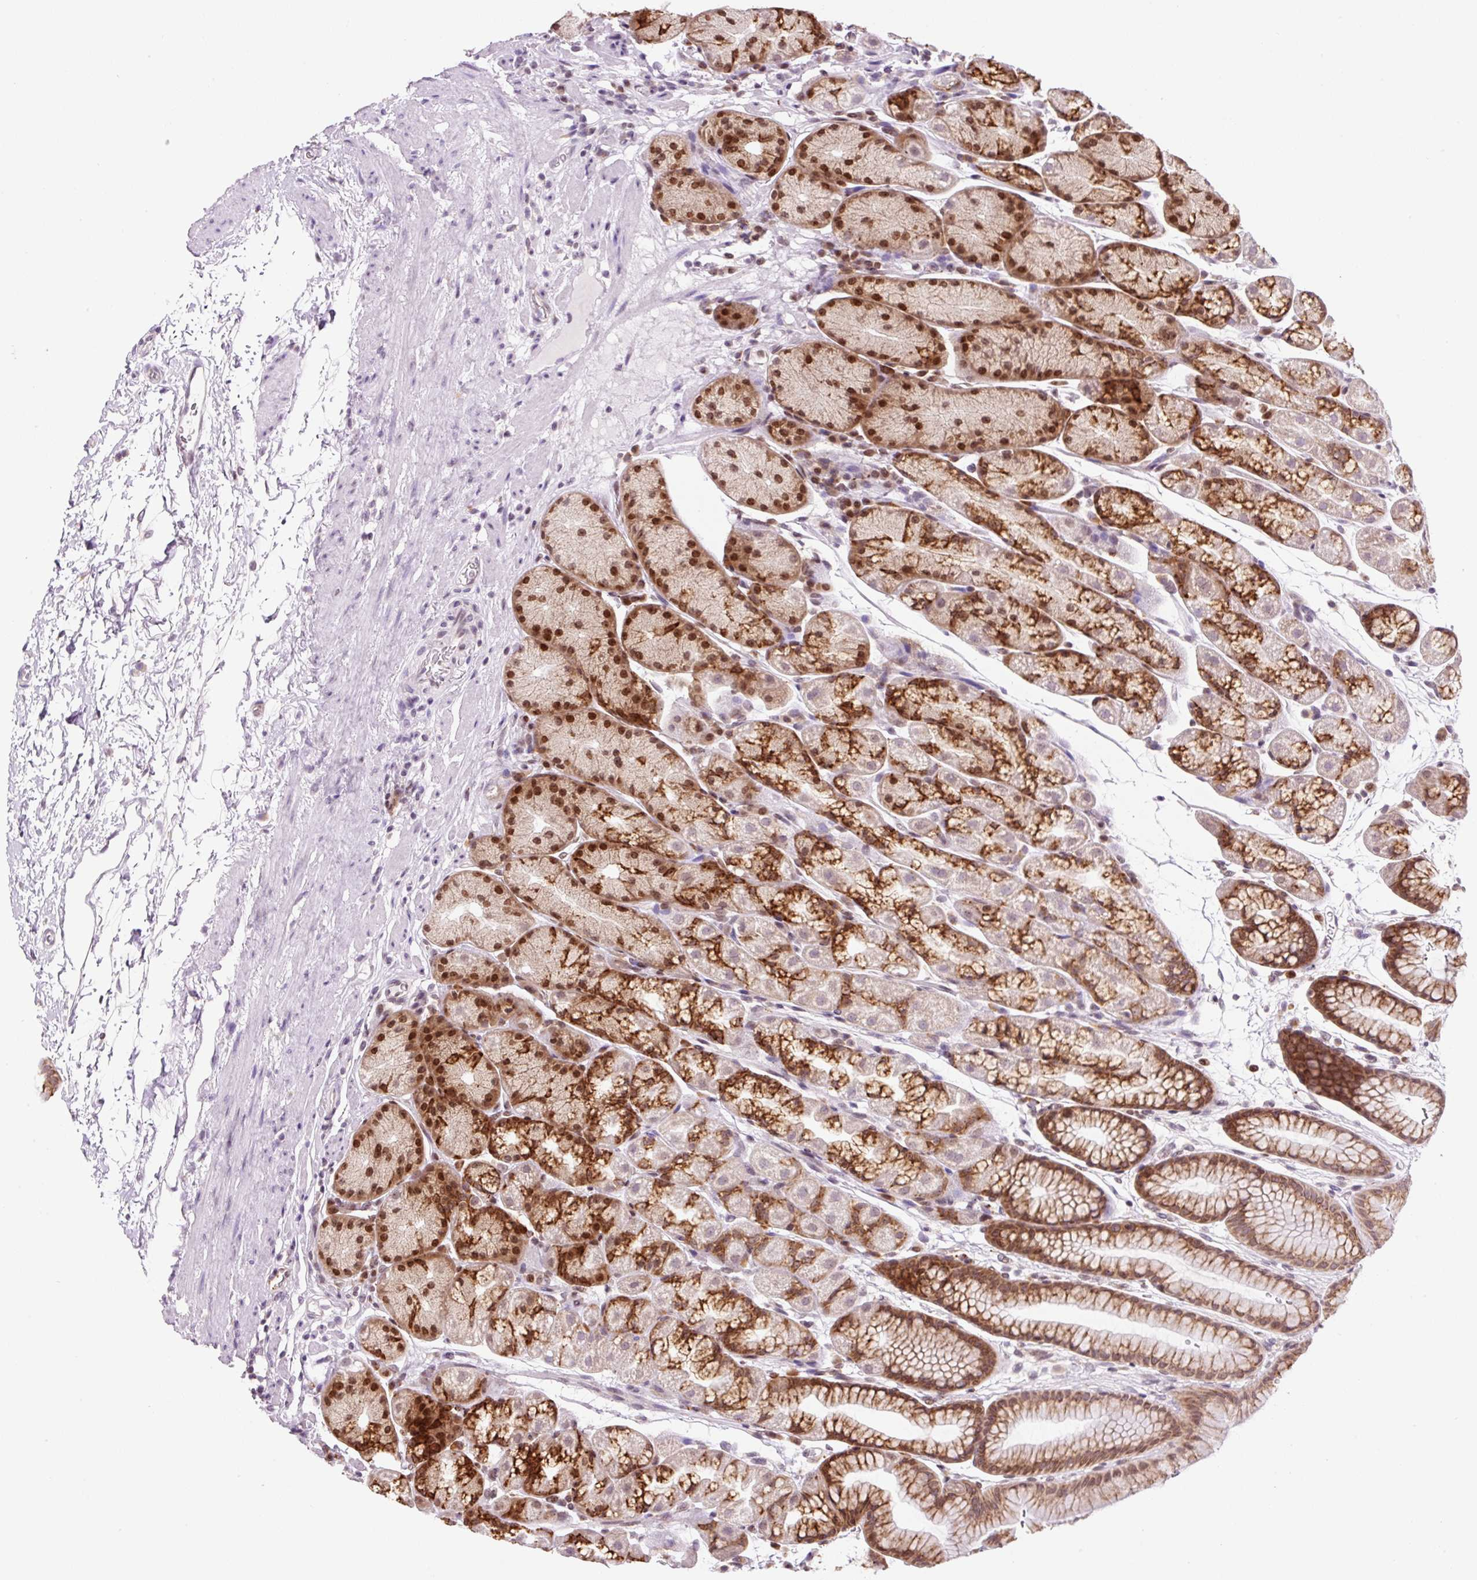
{"staining": {"intensity": "strong", "quantity": ">75%", "location": "cytoplasmic/membranous,nuclear"}, "tissue": "stomach", "cell_type": "Glandular cells", "image_type": "normal", "snomed": [{"axis": "morphology", "description": "Normal tissue, NOS"}, {"axis": "topography", "description": "Stomach, lower"}], "caption": "Immunohistochemistry (IHC) micrograph of unremarkable human stomach stained for a protein (brown), which exhibits high levels of strong cytoplasmic/membranous,nuclear positivity in approximately >75% of glandular cells.", "gene": "RPL41", "patient": {"sex": "male", "age": 67}}